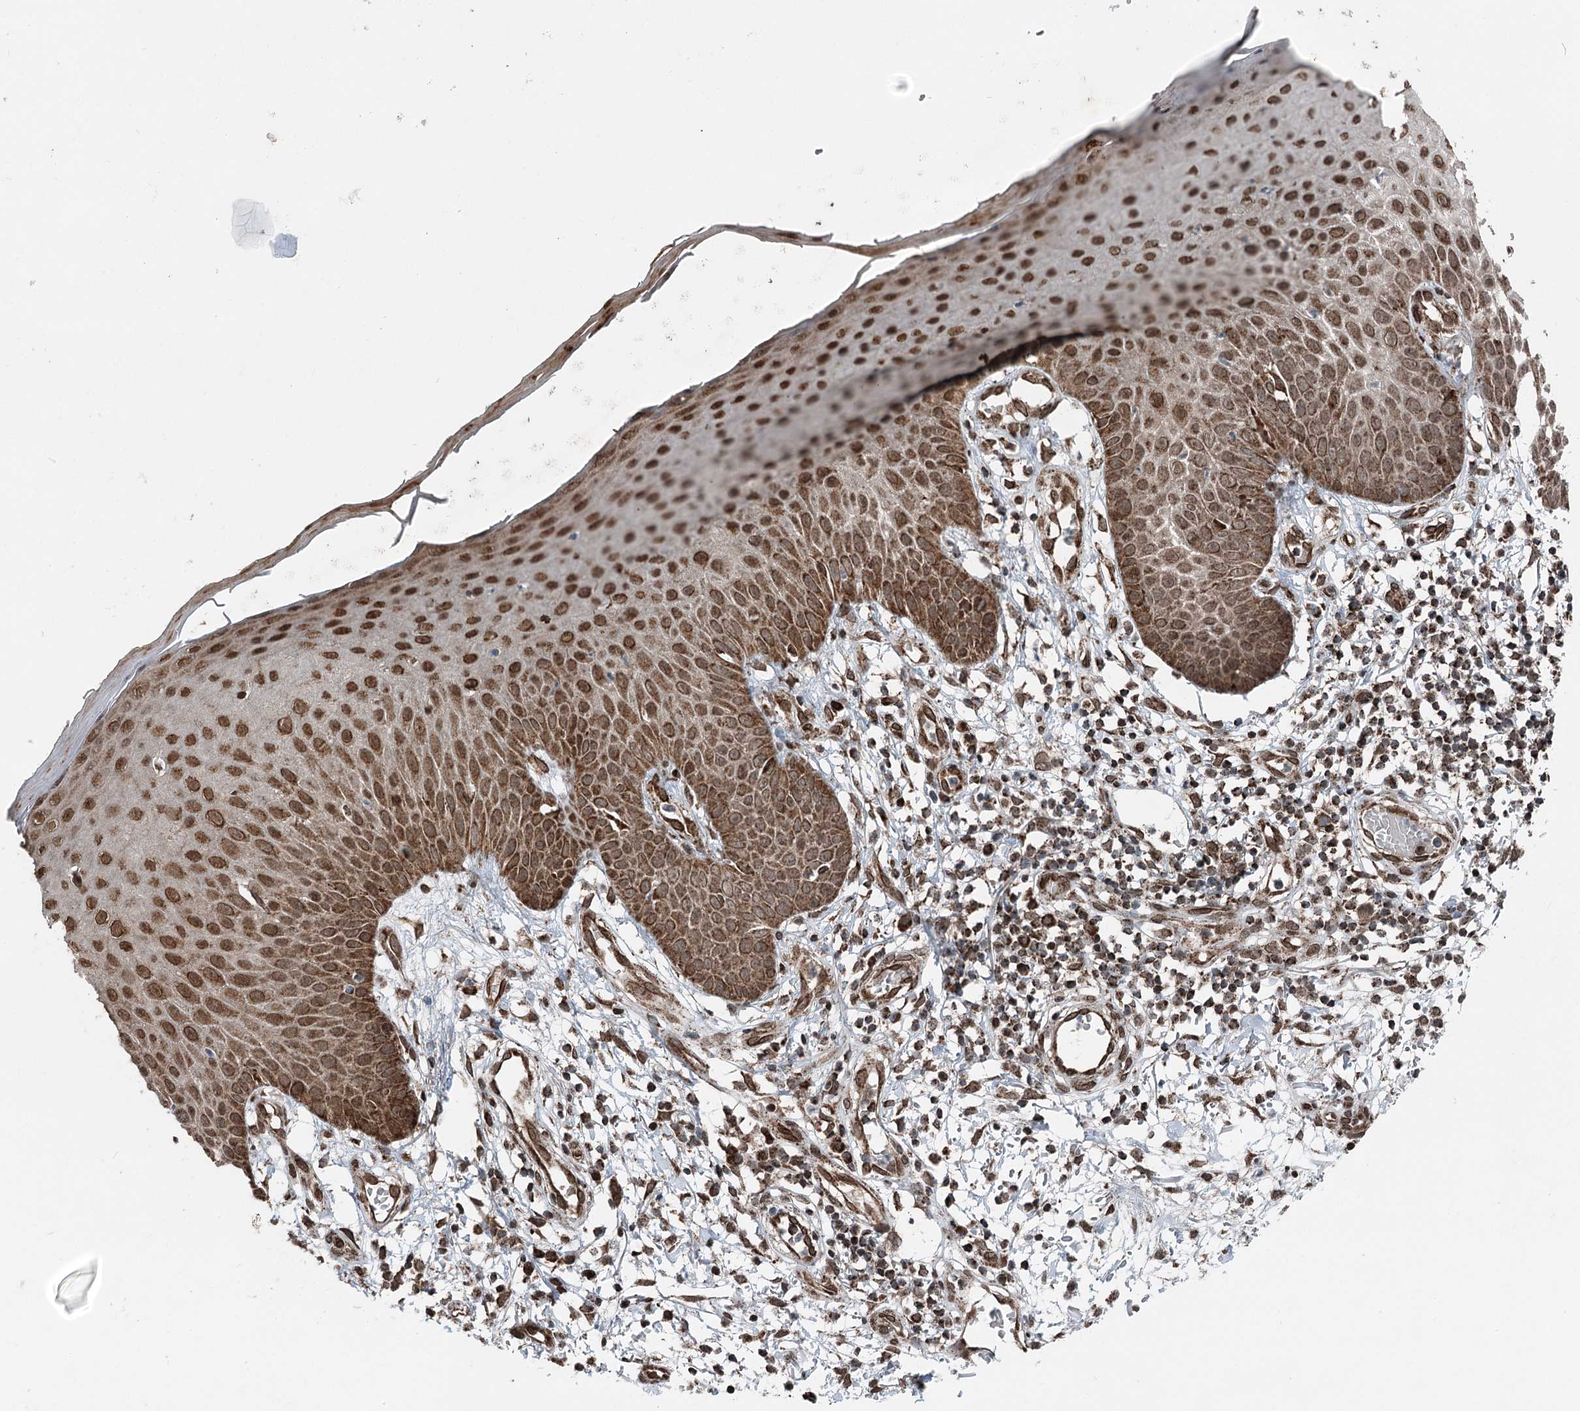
{"staining": {"intensity": "strong", "quantity": ">75%", "location": "cytoplasmic/membranous"}, "tissue": "skin", "cell_type": "Fibroblasts", "image_type": "normal", "snomed": [{"axis": "morphology", "description": "Normal tissue, NOS"}, {"axis": "morphology", "description": "Inflammation, NOS"}, {"axis": "topography", "description": "Skin"}], "caption": "This is a histology image of IHC staining of normal skin, which shows strong expression in the cytoplasmic/membranous of fibroblasts.", "gene": "BCKDHA", "patient": {"sex": "female", "age": 44}}